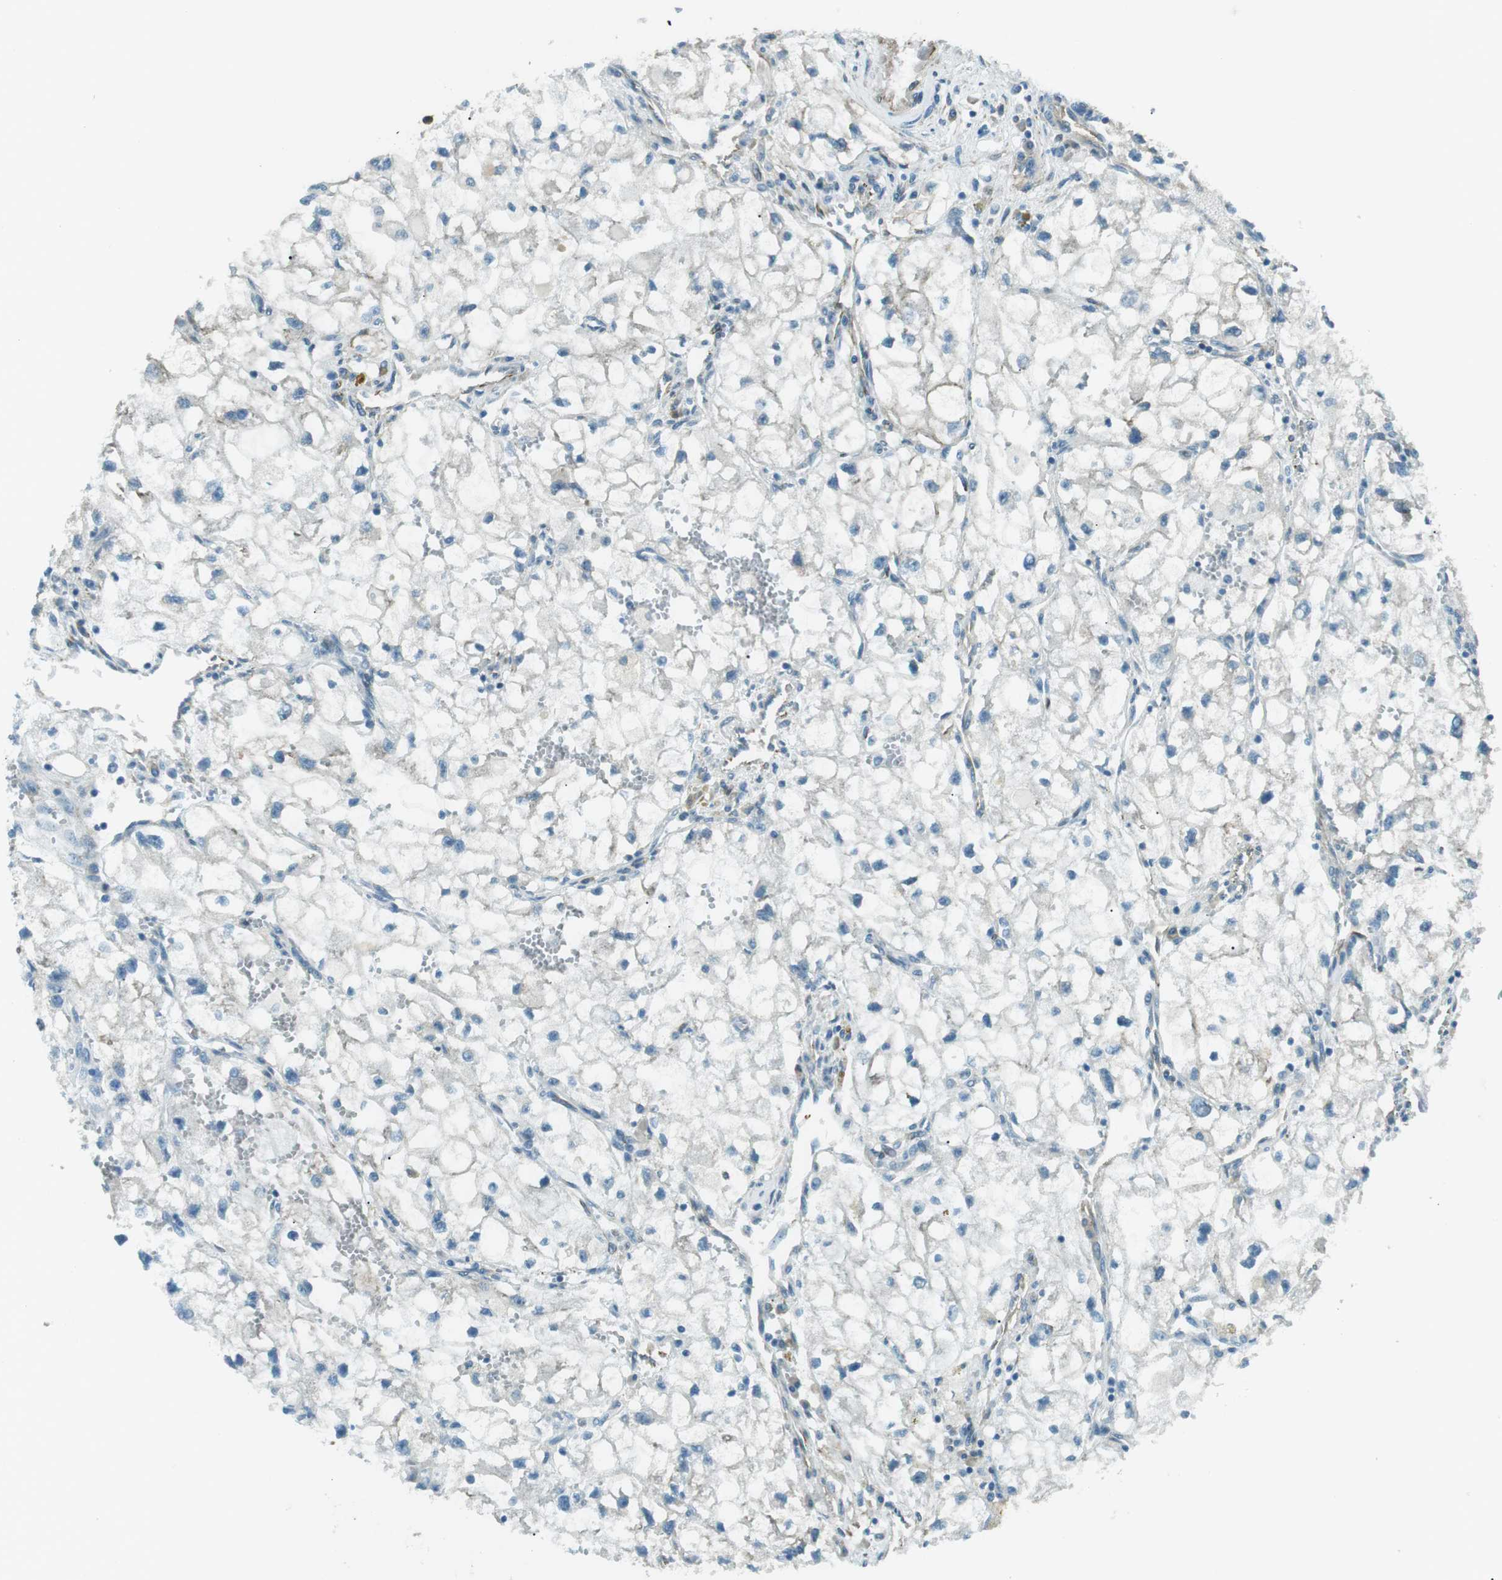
{"staining": {"intensity": "negative", "quantity": "none", "location": "none"}, "tissue": "renal cancer", "cell_type": "Tumor cells", "image_type": "cancer", "snomed": [{"axis": "morphology", "description": "Adenocarcinoma, NOS"}, {"axis": "topography", "description": "Kidney"}], "caption": "This is a image of IHC staining of renal cancer, which shows no staining in tumor cells.", "gene": "ODR4", "patient": {"sex": "female", "age": 70}}